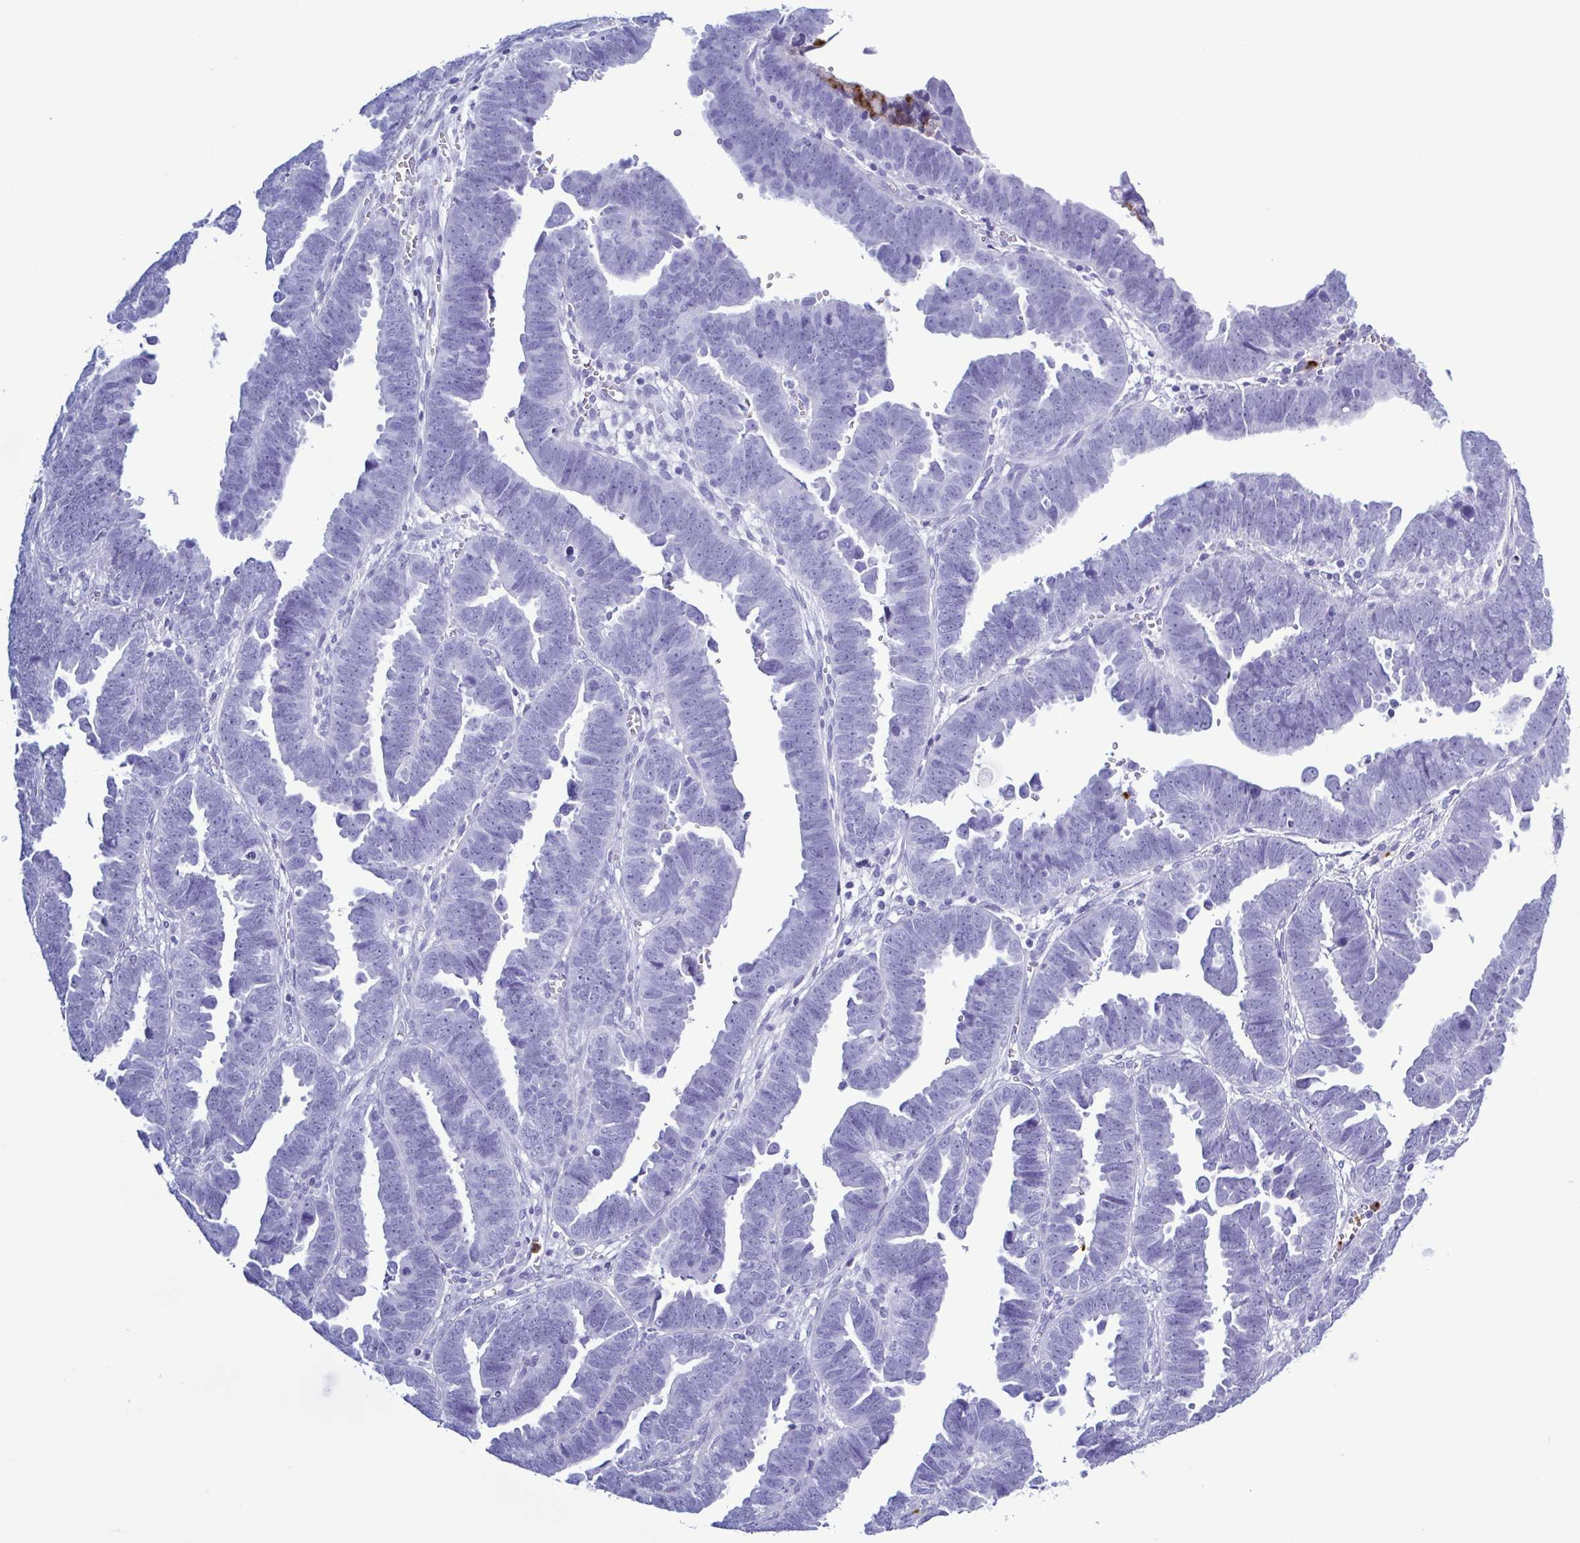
{"staining": {"intensity": "negative", "quantity": "none", "location": "none"}, "tissue": "endometrial cancer", "cell_type": "Tumor cells", "image_type": "cancer", "snomed": [{"axis": "morphology", "description": "Adenocarcinoma, NOS"}, {"axis": "topography", "description": "Endometrium"}], "caption": "Immunohistochemistry (IHC) photomicrograph of human adenocarcinoma (endometrial) stained for a protein (brown), which reveals no staining in tumor cells. Brightfield microscopy of immunohistochemistry stained with DAB (brown) and hematoxylin (blue), captured at high magnification.", "gene": "LTF", "patient": {"sex": "female", "age": 75}}